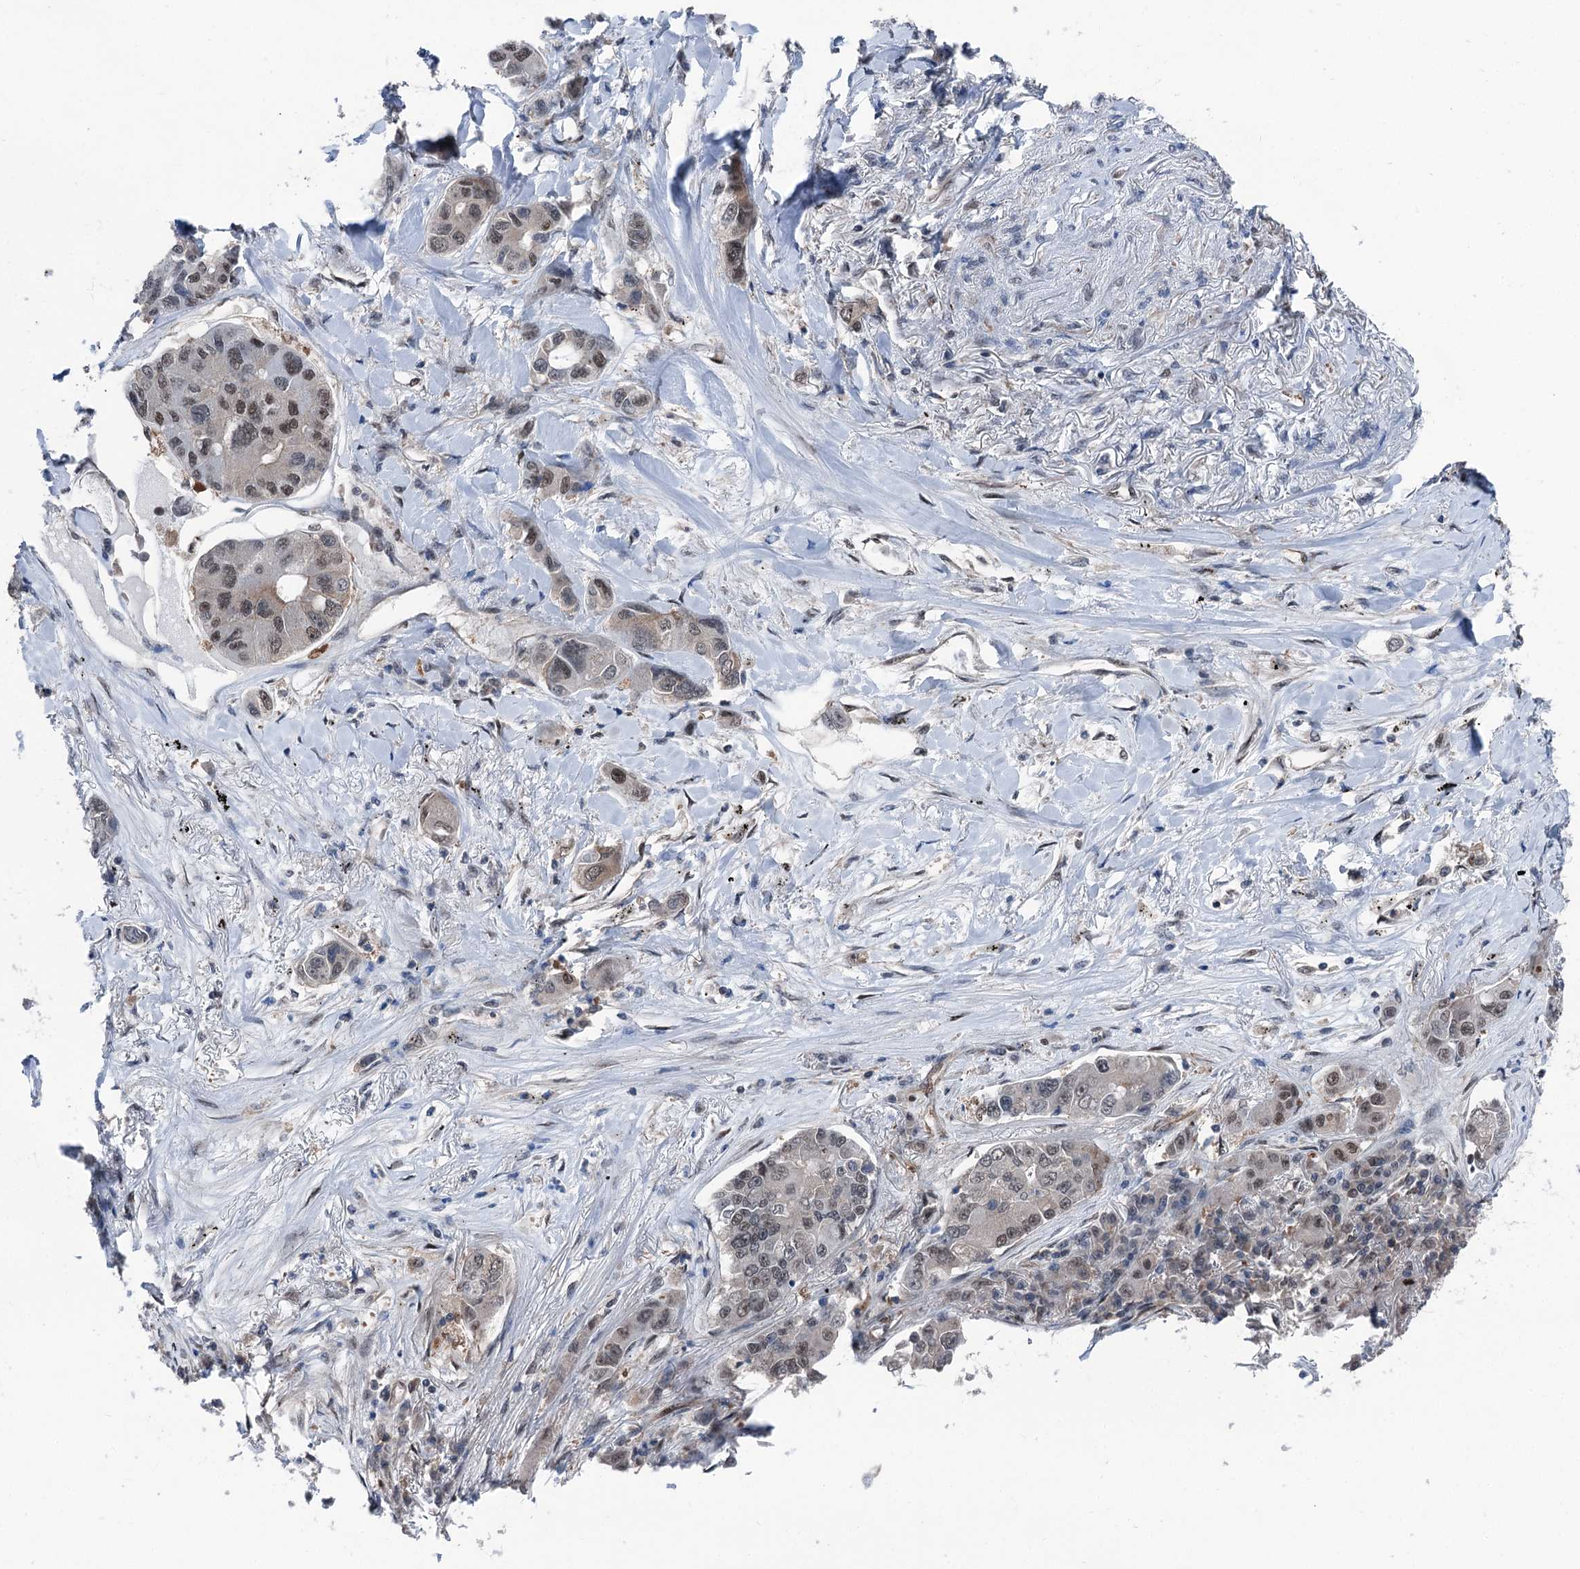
{"staining": {"intensity": "weak", "quantity": "25%-75%", "location": "cytoplasmic/membranous,nuclear"}, "tissue": "lung cancer", "cell_type": "Tumor cells", "image_type": "cancer", "snomed": [{"axis": "morphology", "description": "Adenocarcinoma, NOS"}, {"axis": "topography", "description": "Lung"}], "caption": "Brown immunohistochemical staining in lung cancer (adenocarcinoma) exhibits weak cytoplasmic/membranous and nuclear expression in about 25%-75% of tumor cells. The protein is stained brown, and the nuclei are stained in blue (DAB (3,3'-diaminobenzidine) IHC with brightfield microscopy, high magnification).", "gene": "PSMD13", "patient": {"sex": "male", "age": 49}}